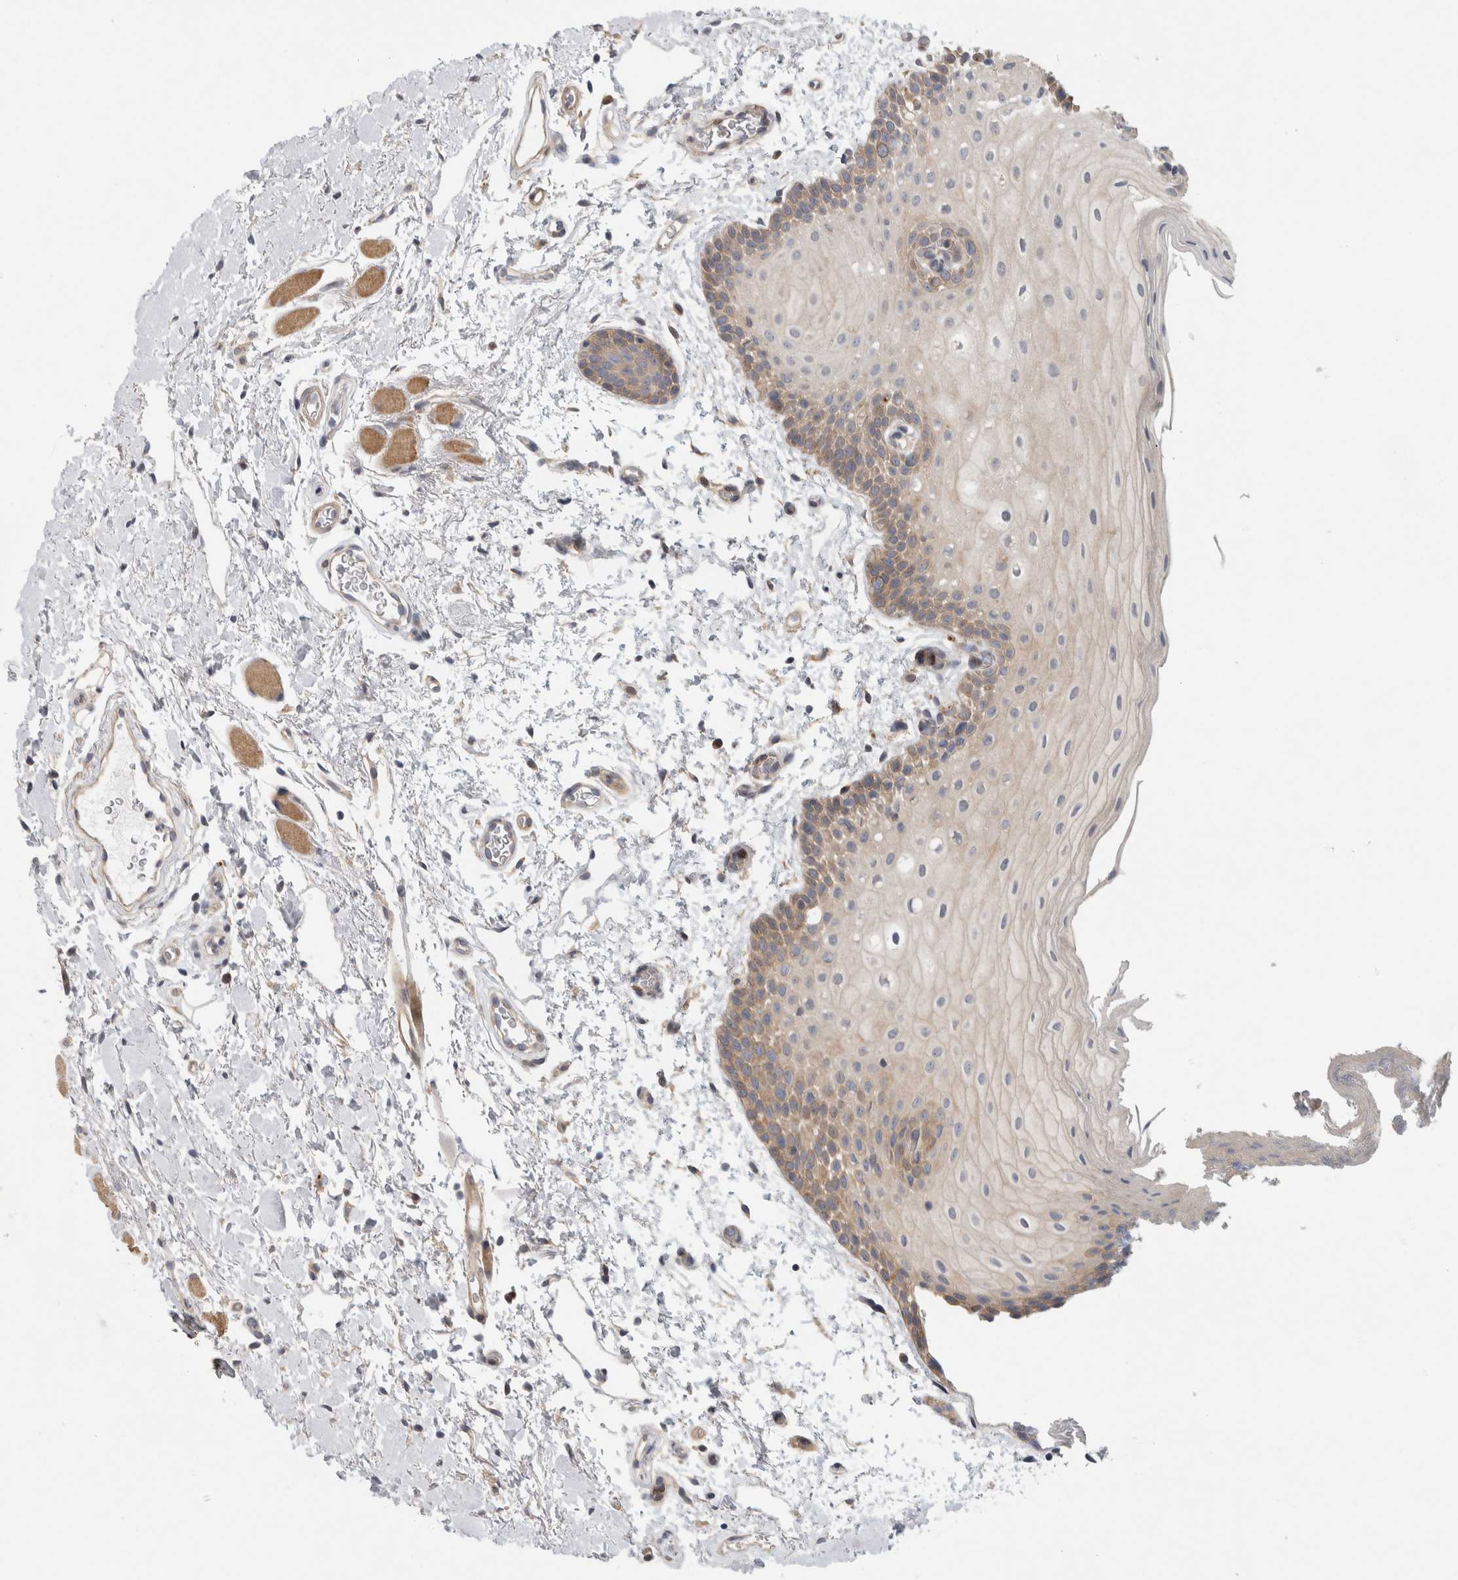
{"staining": {"intensity": "moderate", "quantity": "25%-75%", "location": "cytoplasmic/membranous"}, "tissue": "oral mucosa", "cell_type": "Squamous epithelial cells", "image_type": "normal", "snomed": [{"axis": "morphology", "description": "Normal tissue, NOS"}, {"axis": "topography", "description": "Oral tissue"}], "caption": "IHC of normal human oral mucosa exhibits medium levels of moderate cytoplasmic/membranous staining in about 25%-75% of squamous epithelial cells.", "gene": "ZNF804B", "patient": {"sex": "male", "age": 62}}